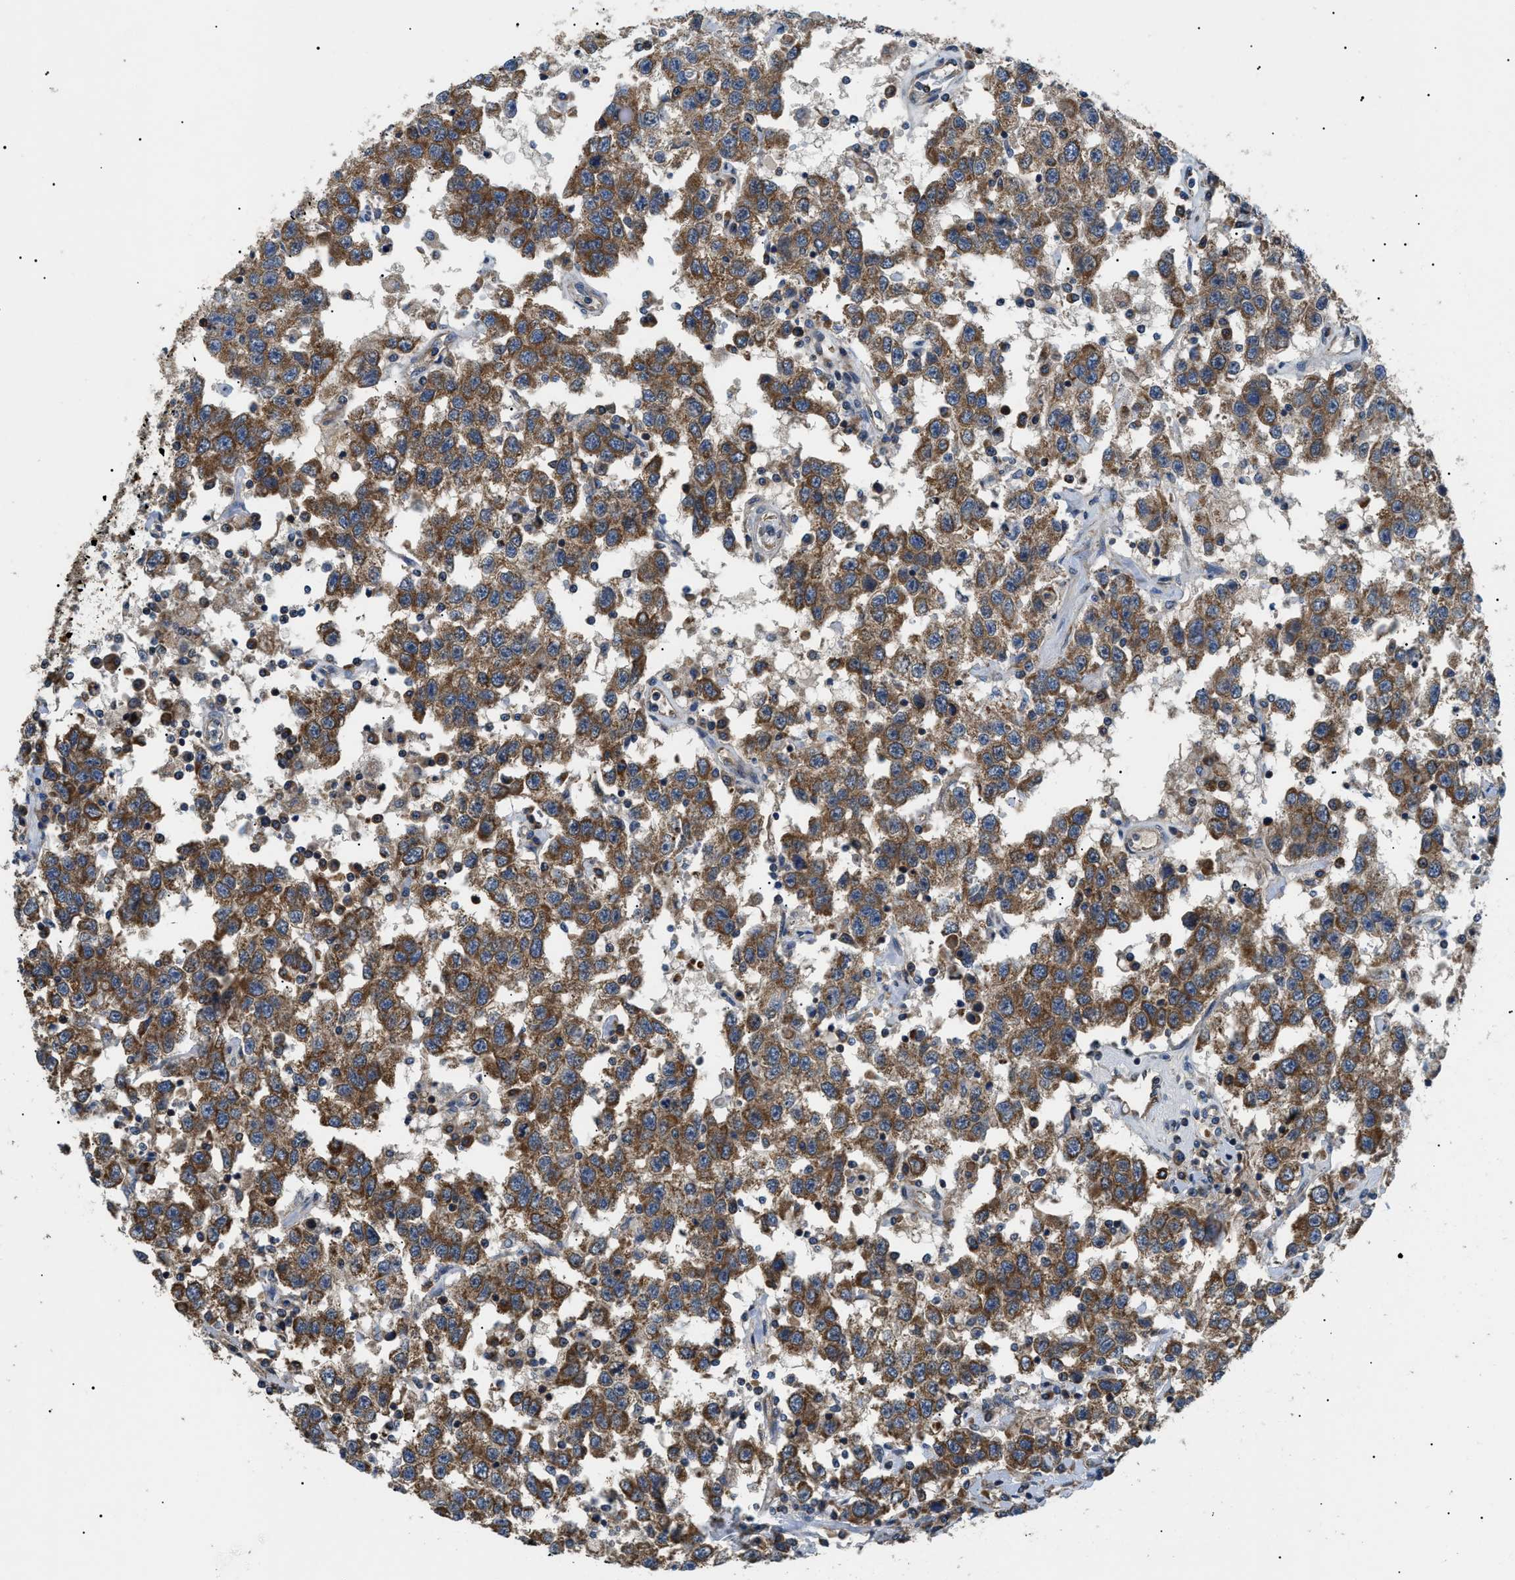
{"staining": {"intensity": "moderate", "quantity": ">75%", "location": "cytoplasmic/membranous"}, "tissue": "testis cancer", "cell_type": "Tumor cells", "image_type": "cancer", "snomed": [{"axis": "morphology", "description": "Seminoma, NOS"}, {"axis": "topography", "description": "Testis"}], "caption": "IHC (DAB) staining of human testis cancer (seminoma) reveals moderate cytoplasmic/membranous protein positivity in about >75% of tumor cells.", "gene": "SRPK1", "patient": {"sex": "male", "age": 41}}